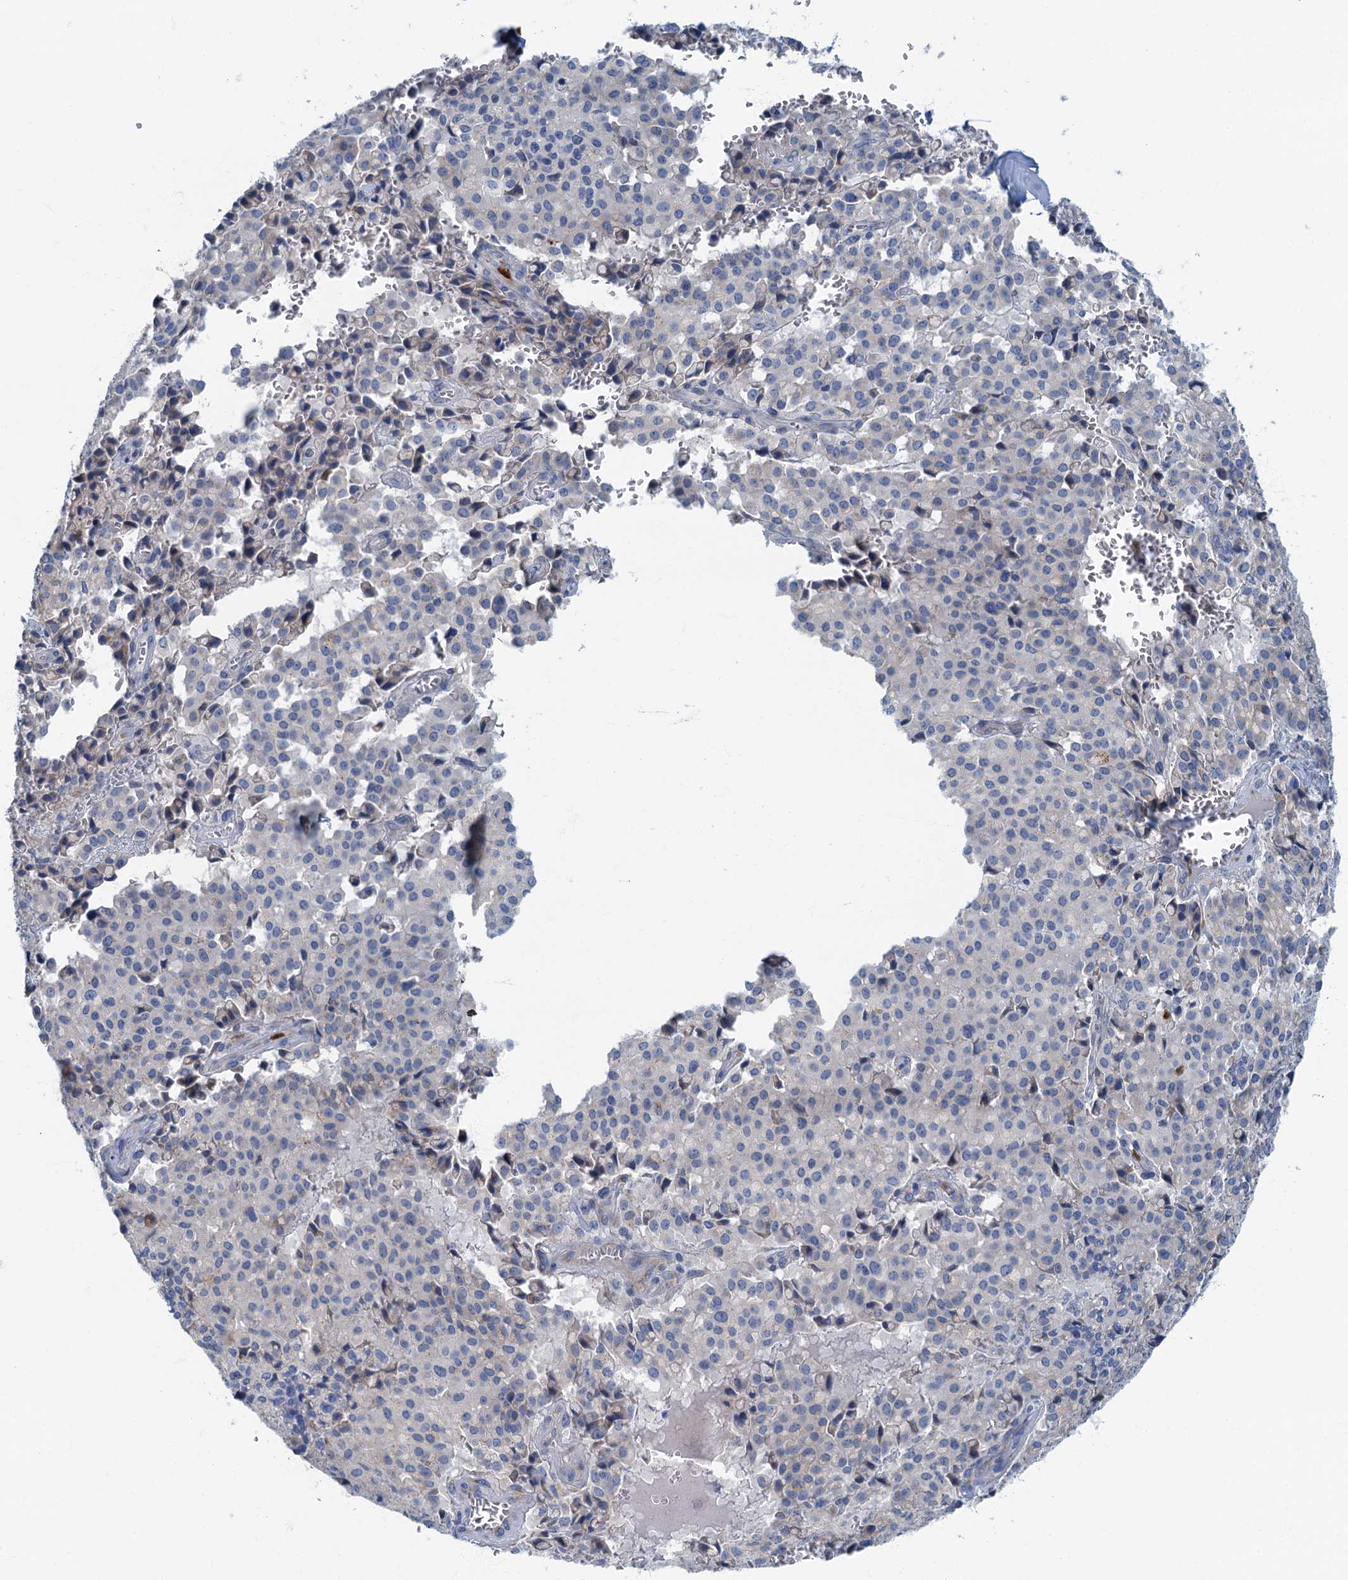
{"staining": {"intensity": "weak", "quantity": "<25%", "location": "cytoplasmic/membranous"}, "tissue": "pancreatic cancer", "cell_type": "Tumor cells", "image_type": "cancer", "snomed": [{"axis": "morphology", "description": "Adenocarcinoma, NOS"}, {"axis": "topography", "description": "Pancreas"}], "caption": "IHC of human pancreatic adenocarcinoma reveals no positivity in tumor cells. (DAB (3,3'-diaminobenzidine) IHC with hematoxylin counter stain).", "gene": "ANKDD1A", "patient": {"sex": "male", "age": 65}}